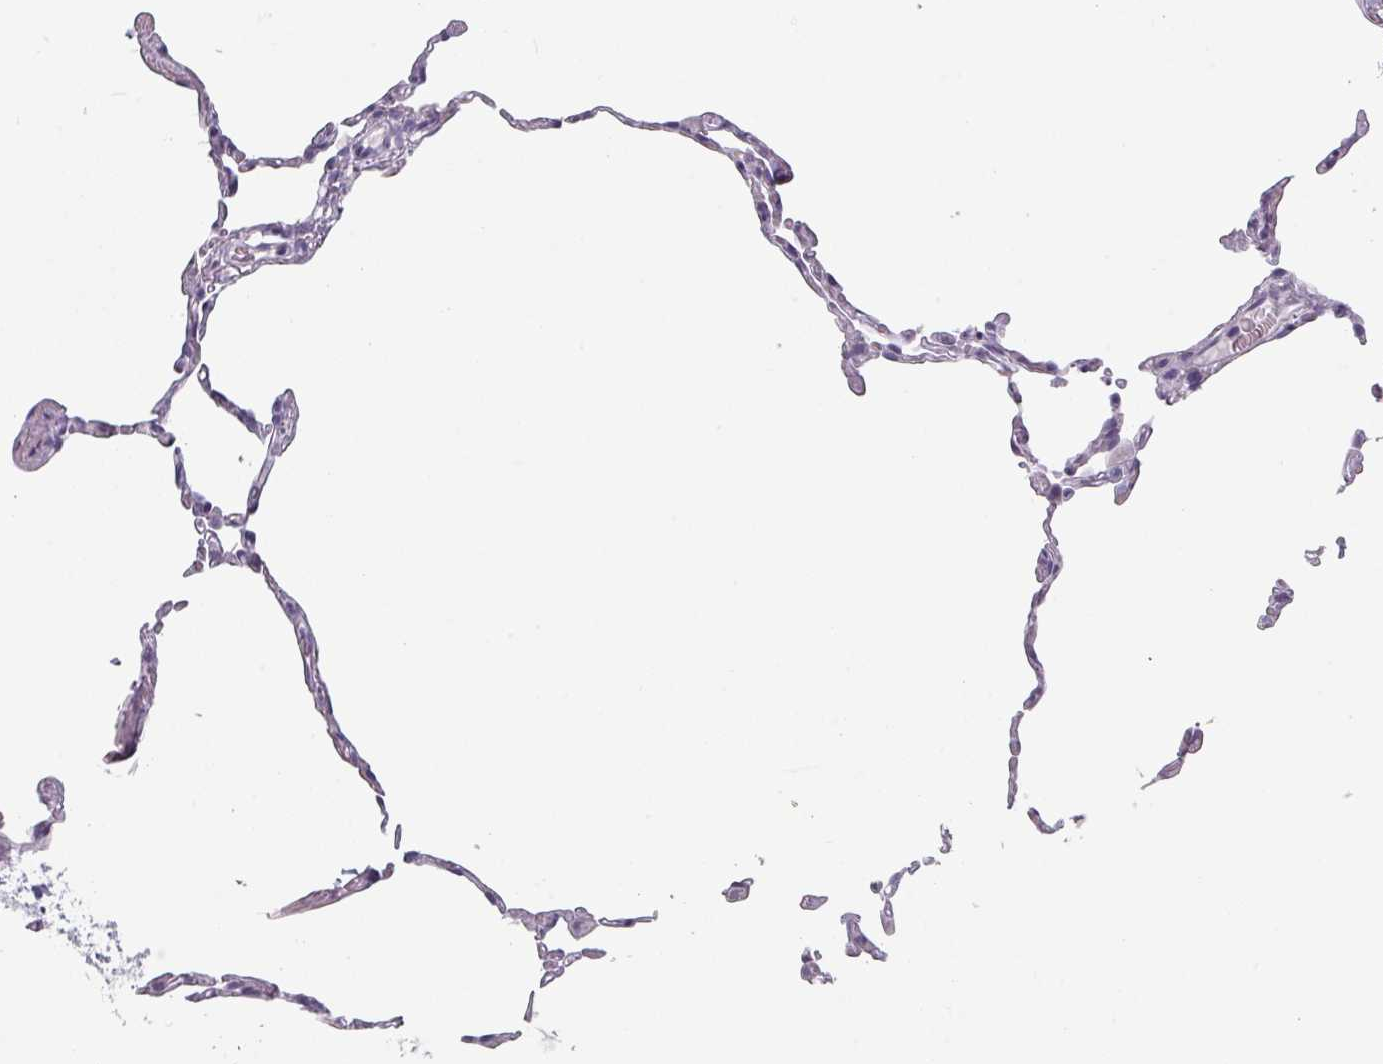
{"staining": {"intensity": "negative", "quantity": "none", "location": "none"}, "tissue": "lung", "cell_type": "Alveolar cells", "image_type": "normal", "snomed": [{"axis": "morphology", "description": "Normal tissue, NOS"}, {"axis": "topography", "description": "Lung"}], "caption": "A high-resolution micrograph shows IHC staining of unremarkable lung, which exhibits no significant positivity in alveolar cells.", "gene": "SLC35G2", "patient": {"sex": "female", "age": 57}}